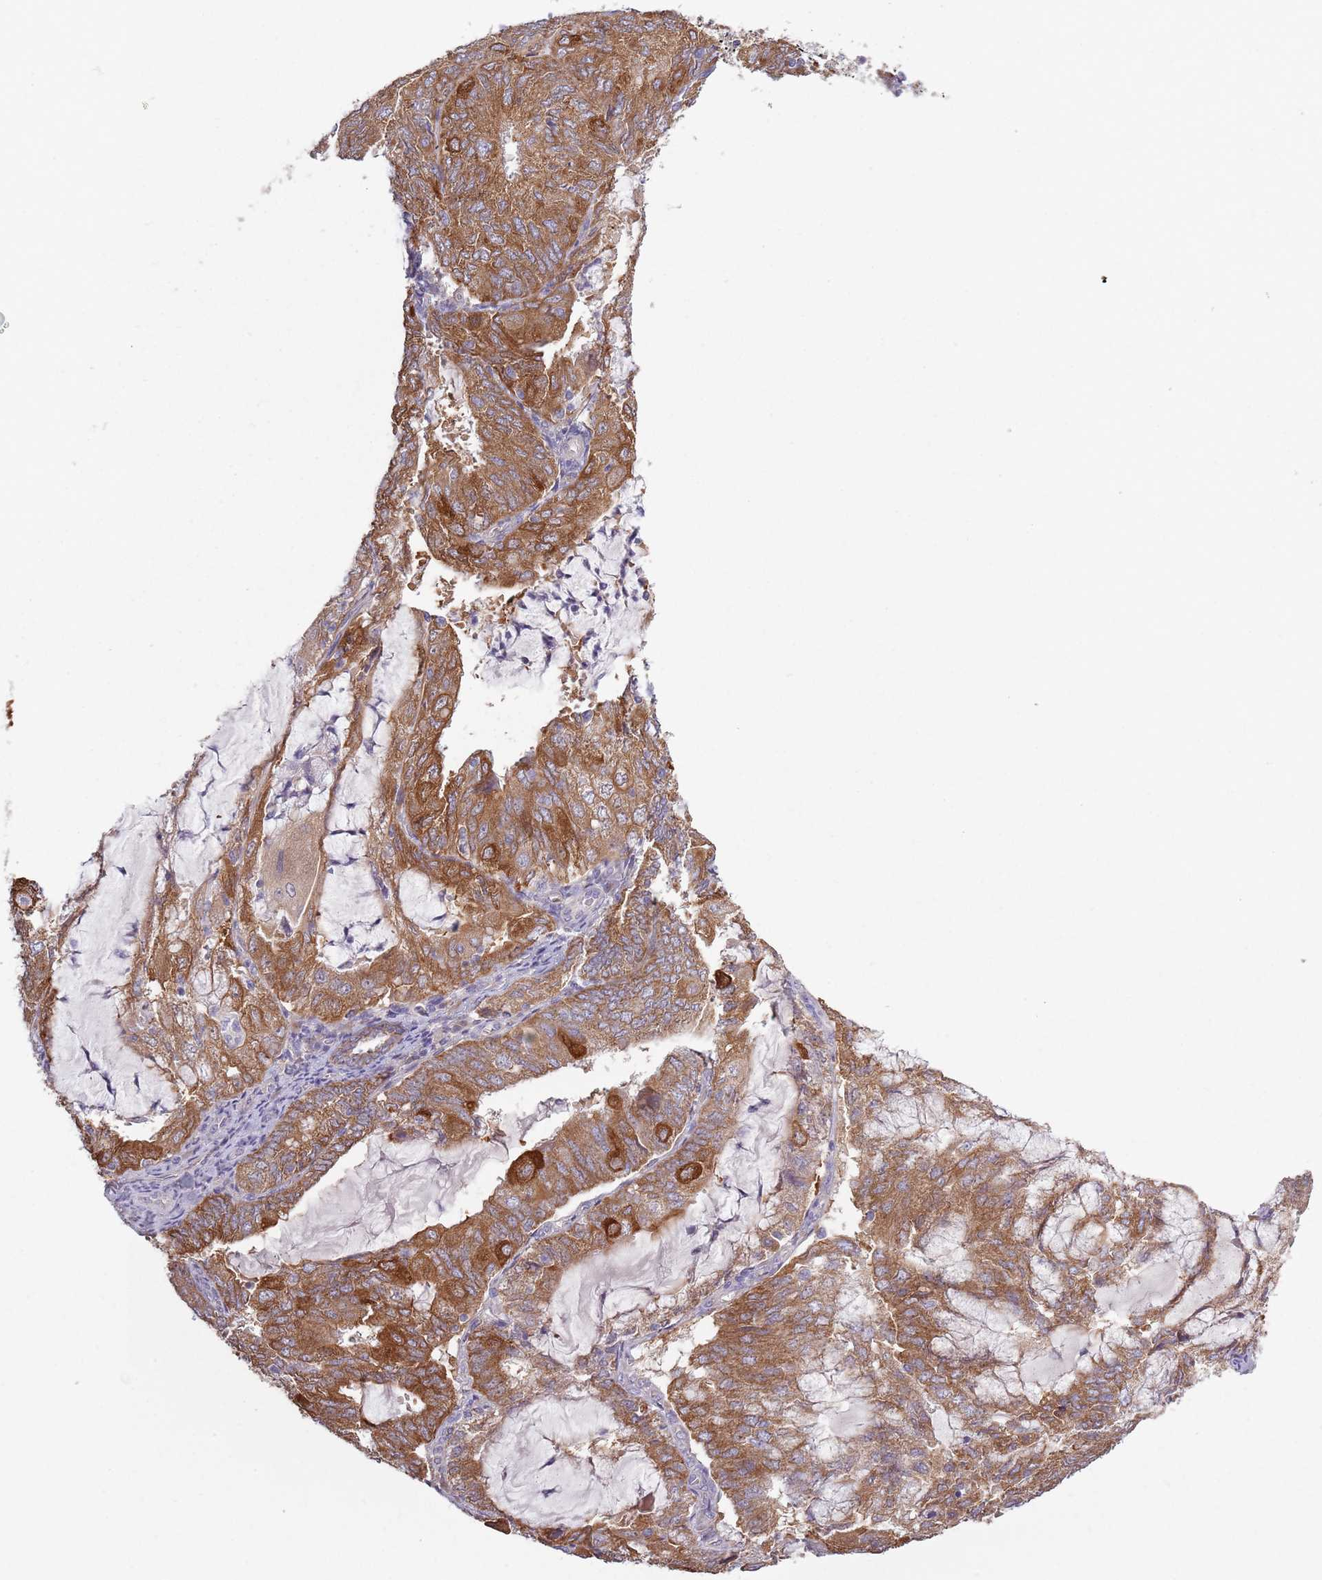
{"staining": {"intensity": "strong", "quantity": ">75%", "location": "cytoplasmic/membranous"}, "tissue": "endometrial cancer", "cell_type": "Tumor cells", "image_type": "cancer", "snomed": [{"axis": "morphology", "description": "Adenocarcinoma, NOS"}, {"axis": "topography", "description": "Endometrium"}], "caption": "An immunohistochemistry (IHC) histopathology image of tumor tissue is shown. Protein staining in brown labels strong cytoplasmic/membranous positivity in endometrial cancer (adenocarcinoma) within tumor cells. (DAB IHC, brown staining for protein, blue staining for nuclei).", "gene": "COQ5", "patient": {"sex": "female", "age": 81}}